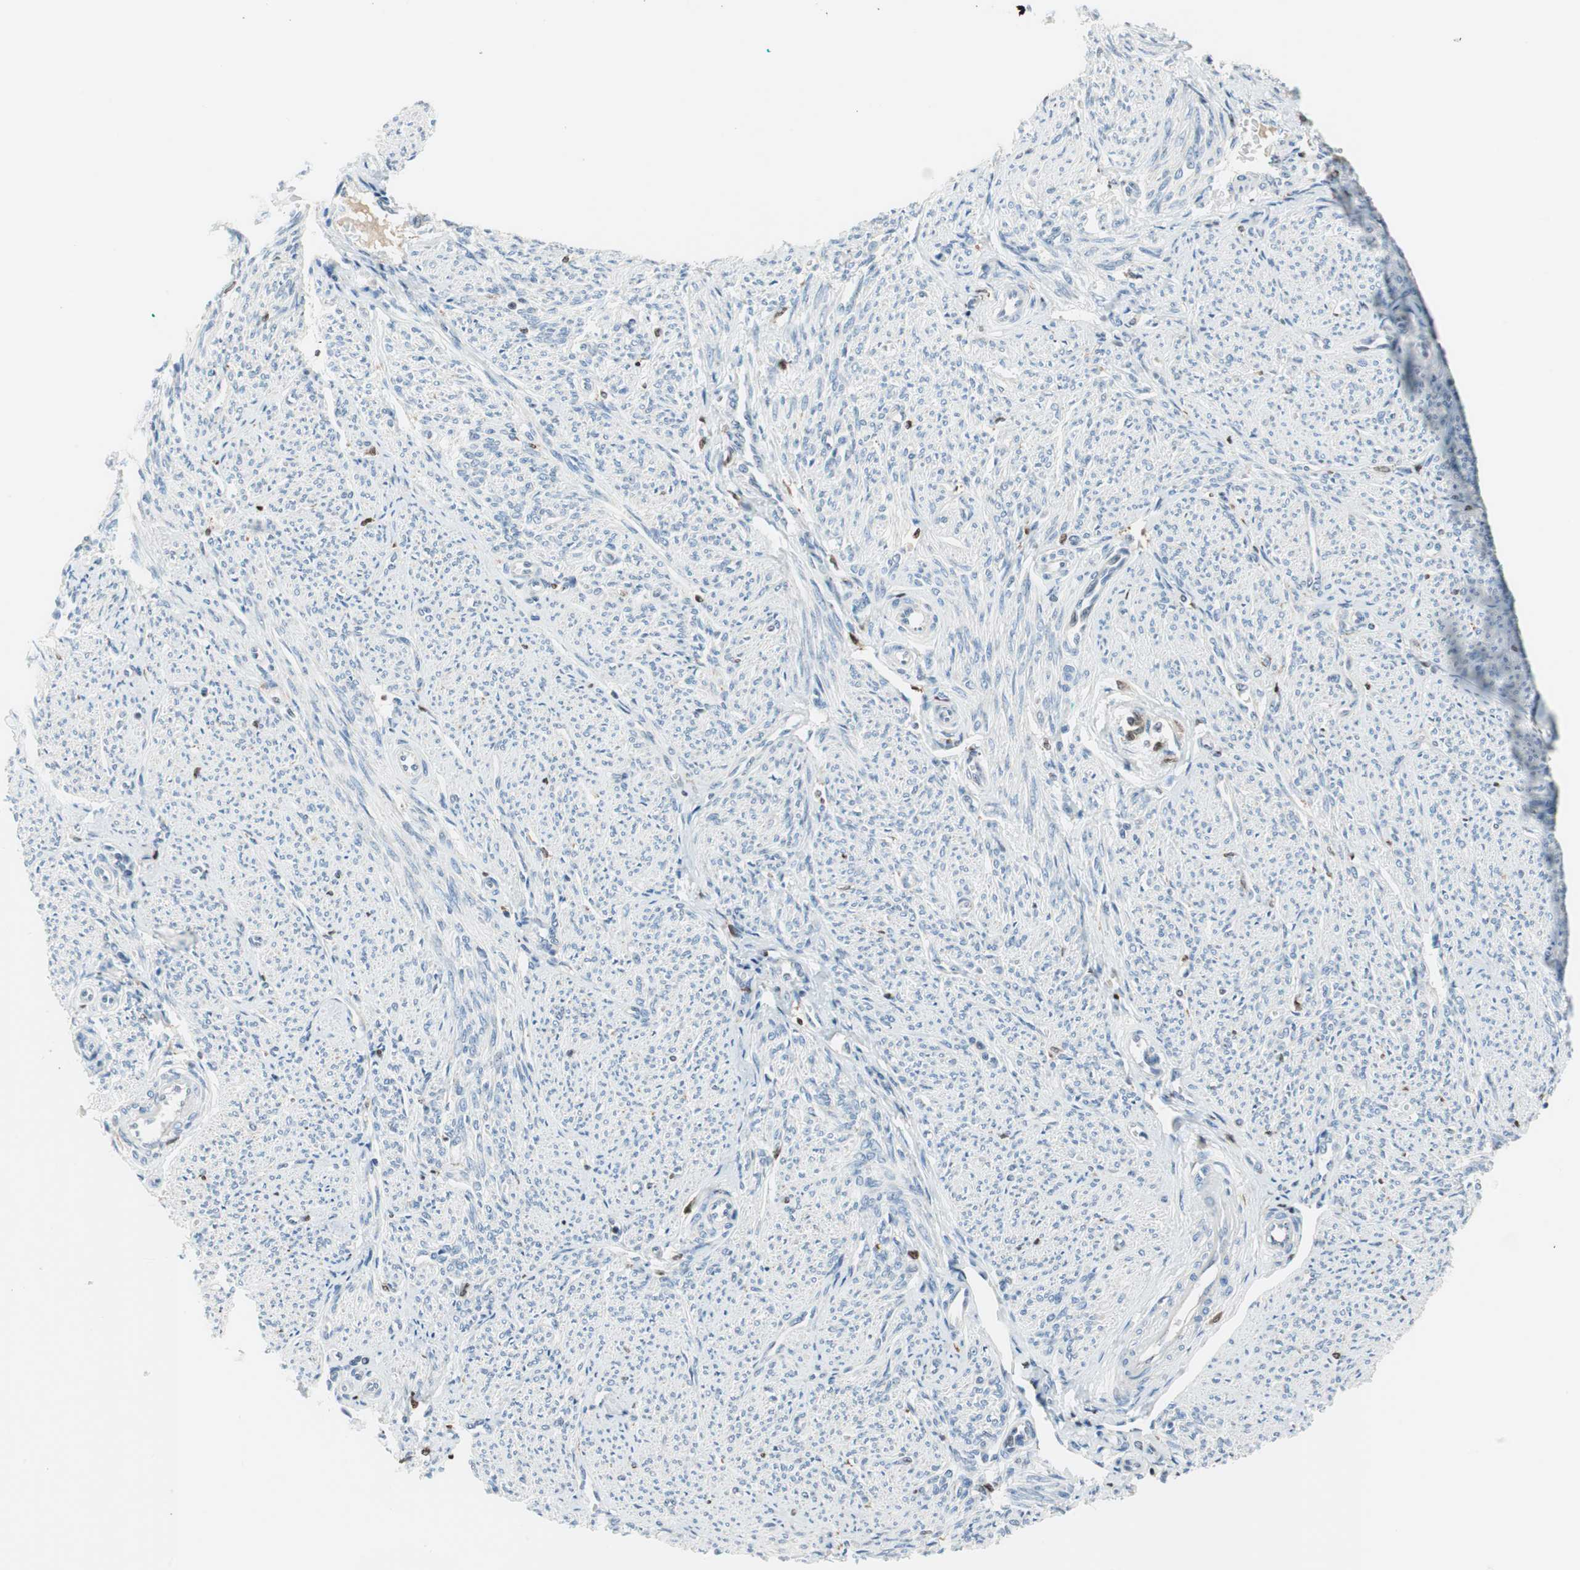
{"staining": {"intensity": "negative", "quantity": "none", "location": "none"}, "tissue": "smooth muscle", "cell_type": "Smooth muscle cells", "image_type": "normal", "snomed": [{"axis": "morphology", "description": "Normal tissue, NOS"}, {"axis": "topography", "description": "Smooth muscle"}], "caption": "IHC image of normal smooth muscle stained for a protein (brown), which exhibits no positivity in smooth muscle cells.", "gene": "RGS10", "patient": {"sex": "female", "age": 65}}